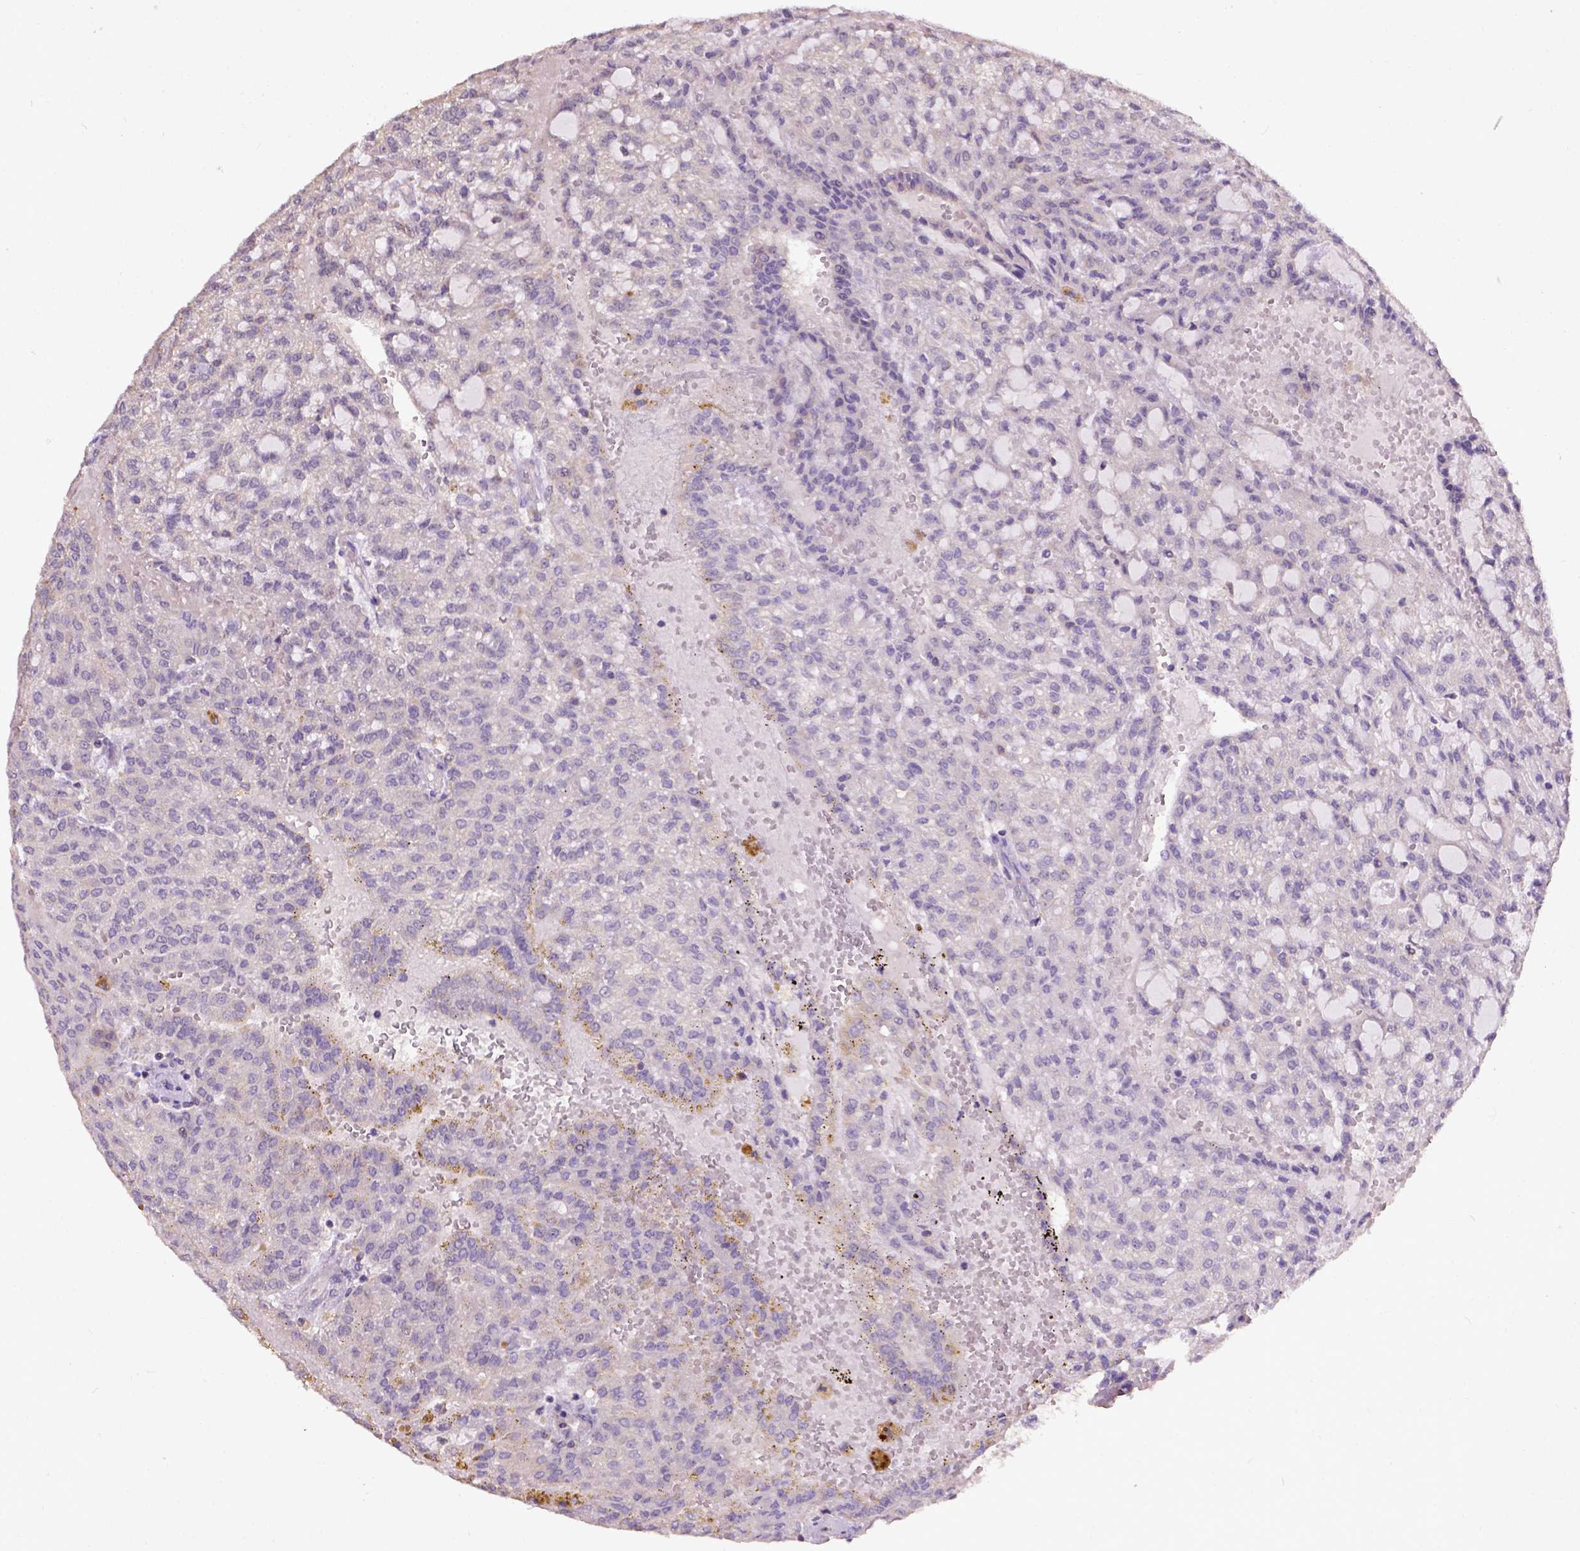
{"staining": {"intensity": "negative", "quantity": "none", "location": "none"}, "tissue": "renal cancer", "cell_type": "Tumor cells", "image_type": "cancer", "snomed": [{"axis": "morphology", "description": "Adenocarcinoma, NOS"}, {"axis": "topography", "description": "Kidney"}], "caption": "DAB immunohistochemical staining of adenocarcinoma (renal) demonstrates no significant positivity in tumor cells.", "gene": "KBTBD8", "patient": {"sex": "male", "age": 63}}